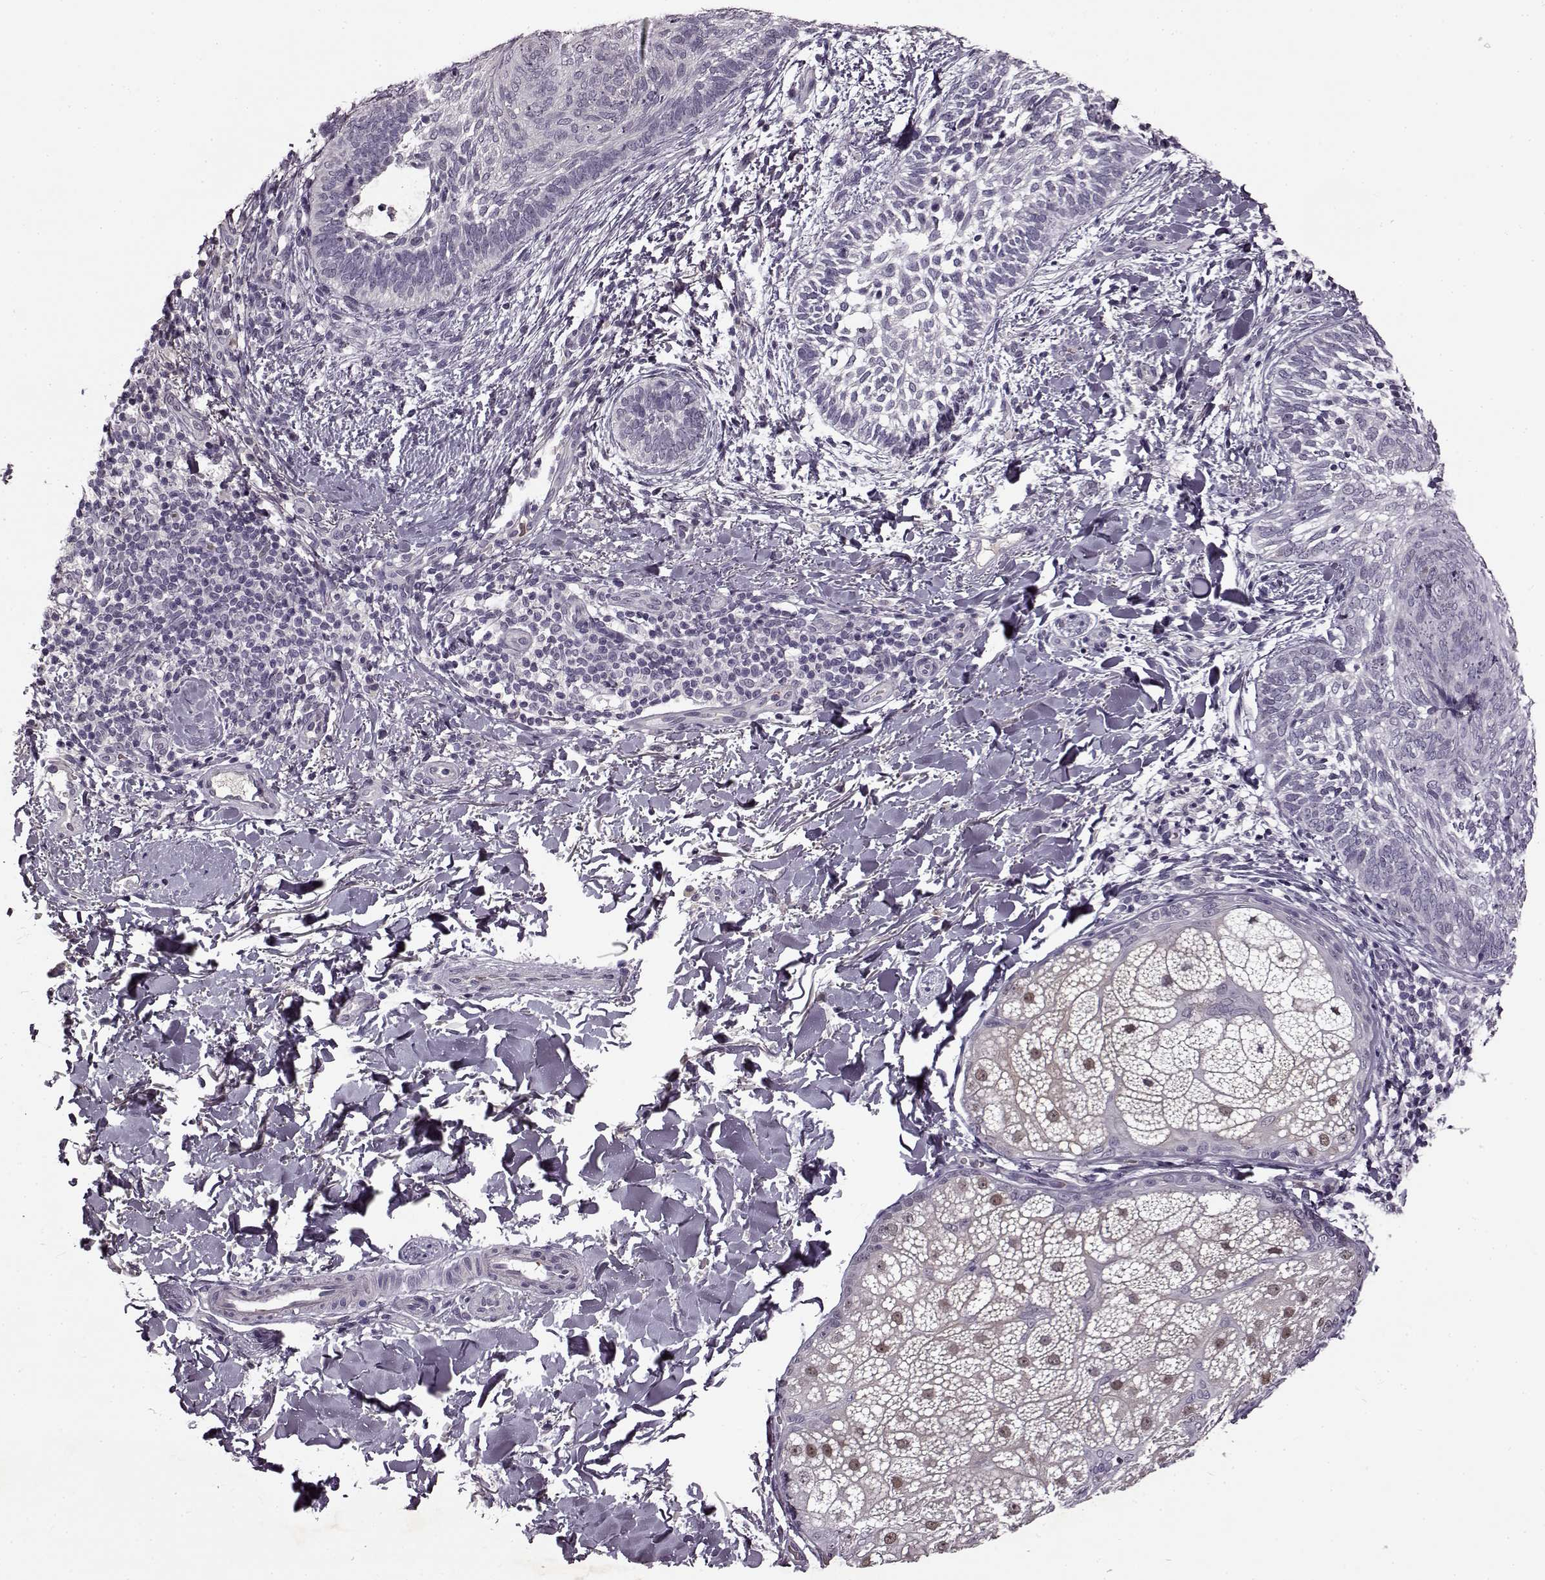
{"staining": {"intensity": "negative", "quantity": "none", "location": "none"}, "tissue": "skin cancer", "cell_type": "Tumor cells", "image_type": "cancer", "snomed": [{"axis": "morphology", "description": "Normal tissue, NOS"}, {"axis": "morphology", "description": "Basal cell carcinoma"}, {"axis": "topography", "description": "Skin"}], "caption": "Immunohistochemical staining of human basal cell carcinoma (skin) exhibits no significant staining in tumor cells.", "gene": "CNGA3", "patient": {"sex": "male", "age": 46}}